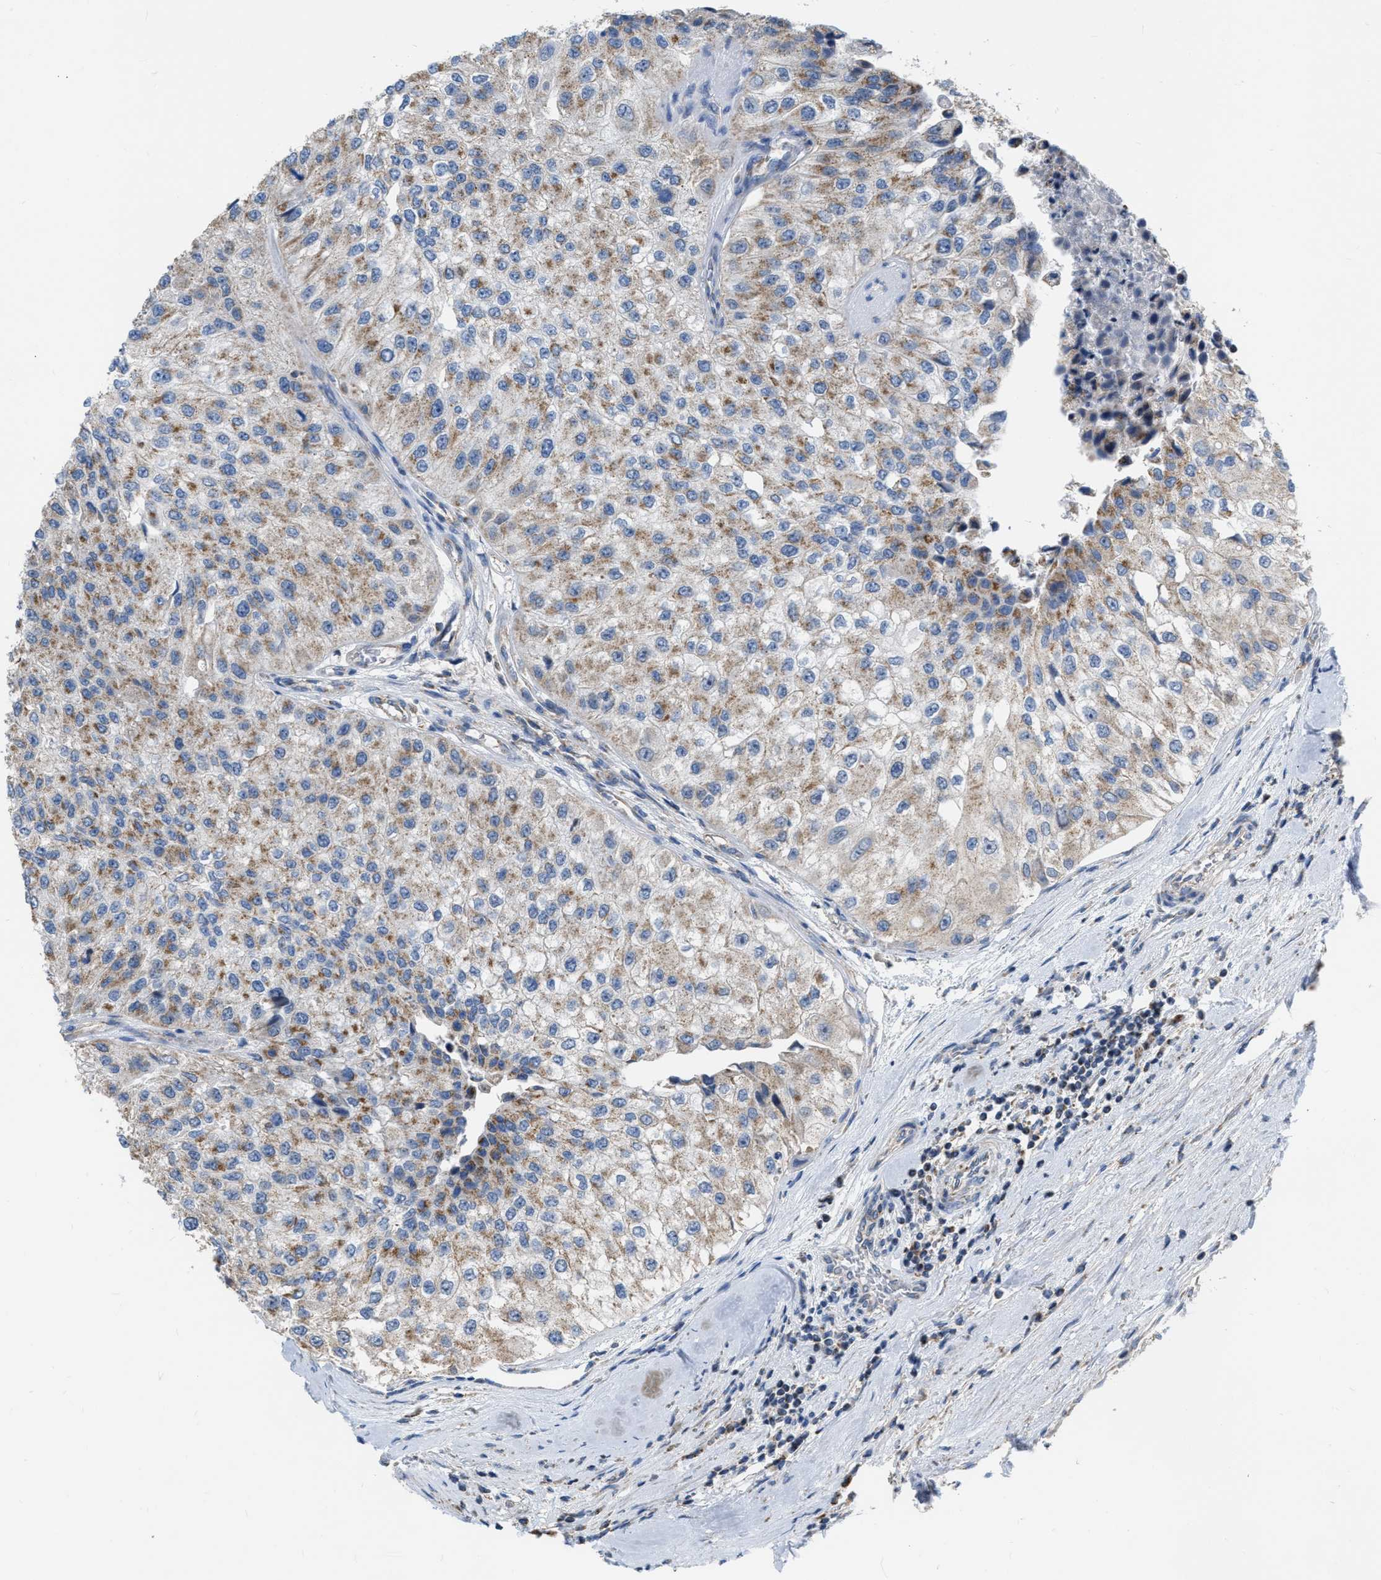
{"staining": {"intensity": "moderate", "quantity": ">75%", "location": "cytoplasmic/membranous"}, "tissue": "urothelial cancer", "cell_type": "Tumor cells", "image_type": "cancer", "snomed": [{"axis": "morphology", "description": "Urothelial carcinoma, High grade"}, {"axis": "topography", "description": "Kidney"}, {"axis": "topography", "description": "Urinary bladder"}], "caption": "A brown stain labels moderate cytoplasmic/membranous positivity of a protein in urothelial cancer tumor cells.", "gene": "DDX56", "patient": {"sex": "male", "age": 77}}